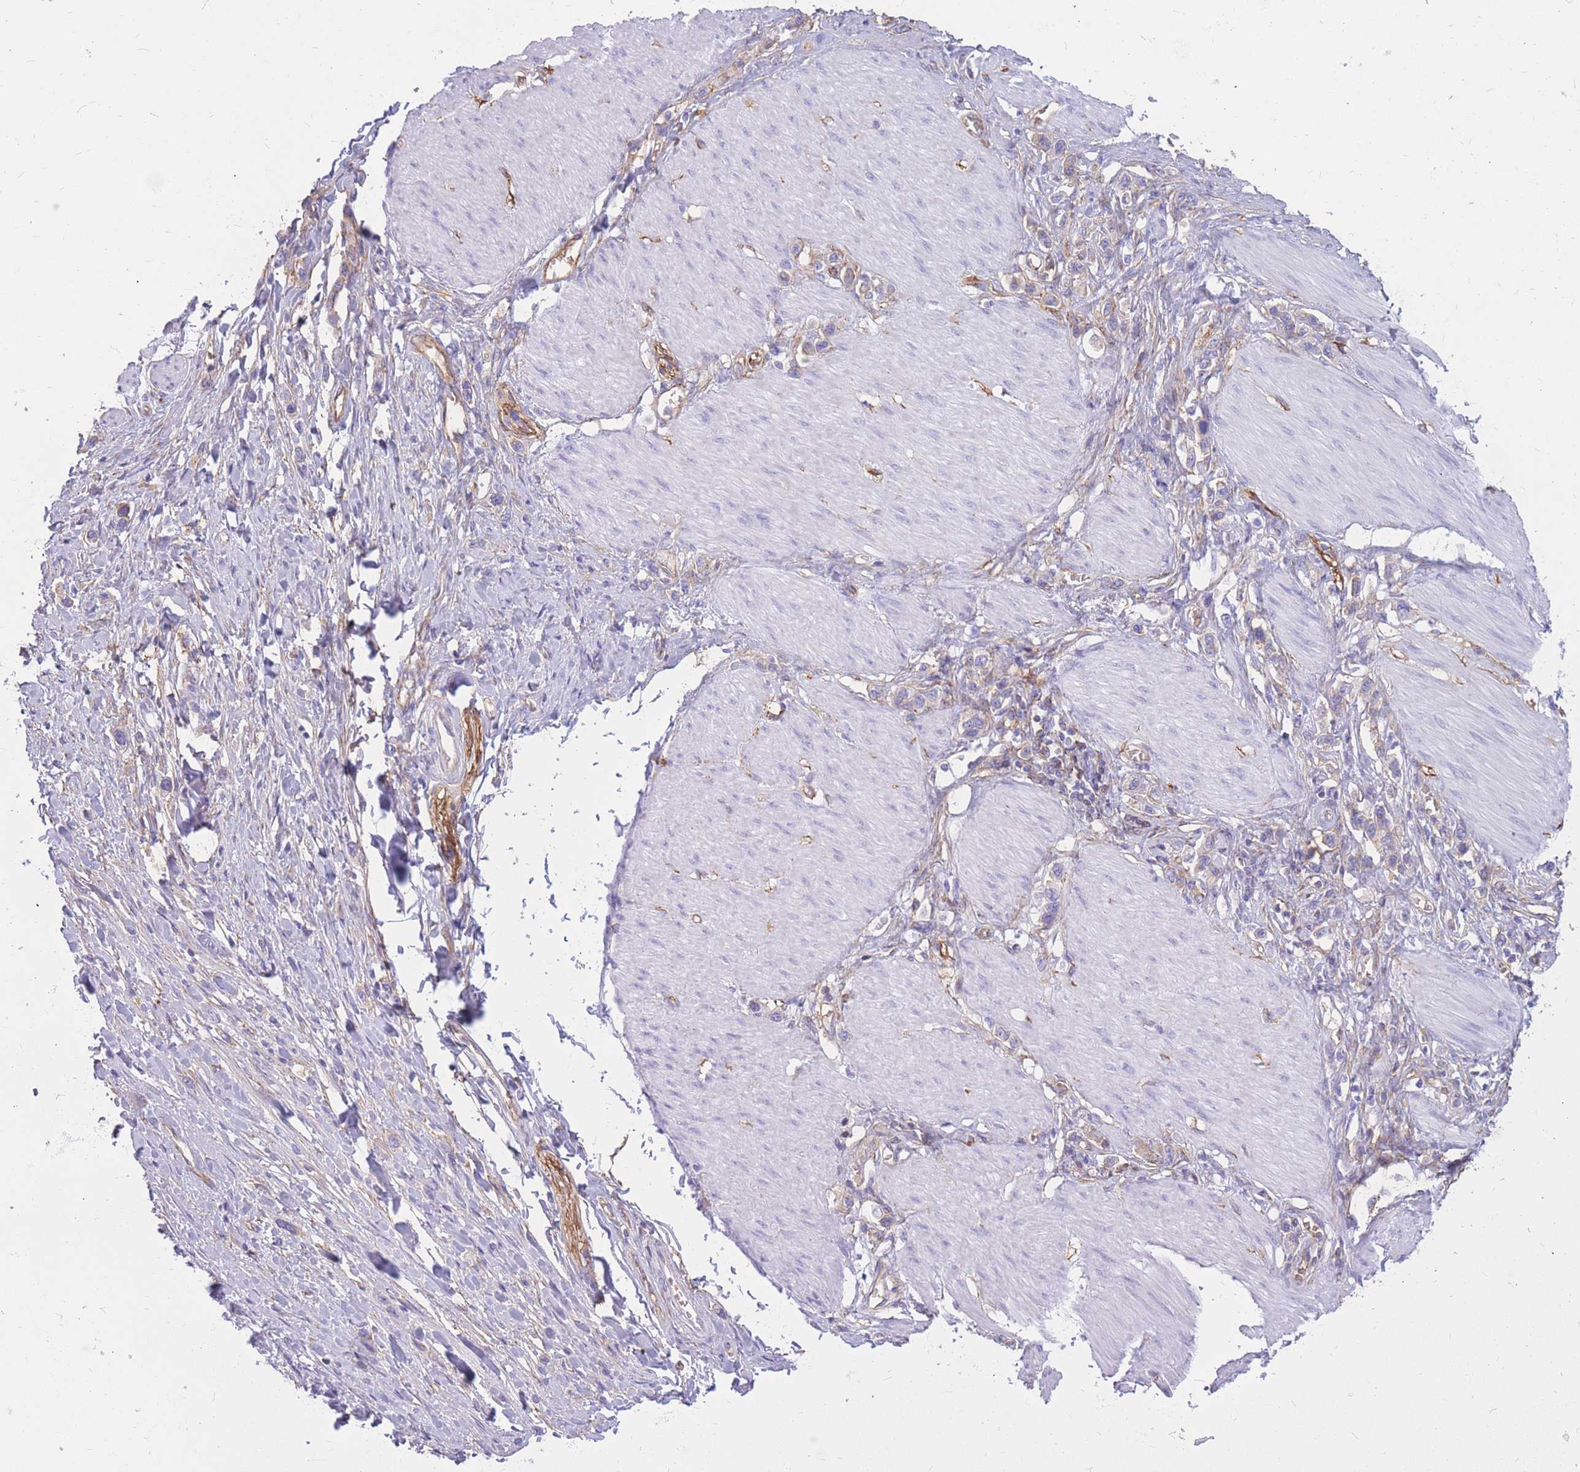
{"staining": {"intensity": "negative", "quantity": "none", "location": "none"}, "tissue": "stomach cancer", "cell_type": "Tumor cells", "image_type": "cancer", "snomed": [{"axis": "morphology", "description": "Adenocarcinoma, NOS"}, {"axis": "topography", "description": "Stomach"}], "caption": "The micrograph shows no significant positivity in tumor cells of adenocarcinoma (stomach). (Immunohistochemistry (ihc), brightfield microscopy, high magnification).", "gene": "ADD2", "patient": {"sex": "female", "age": 65}}